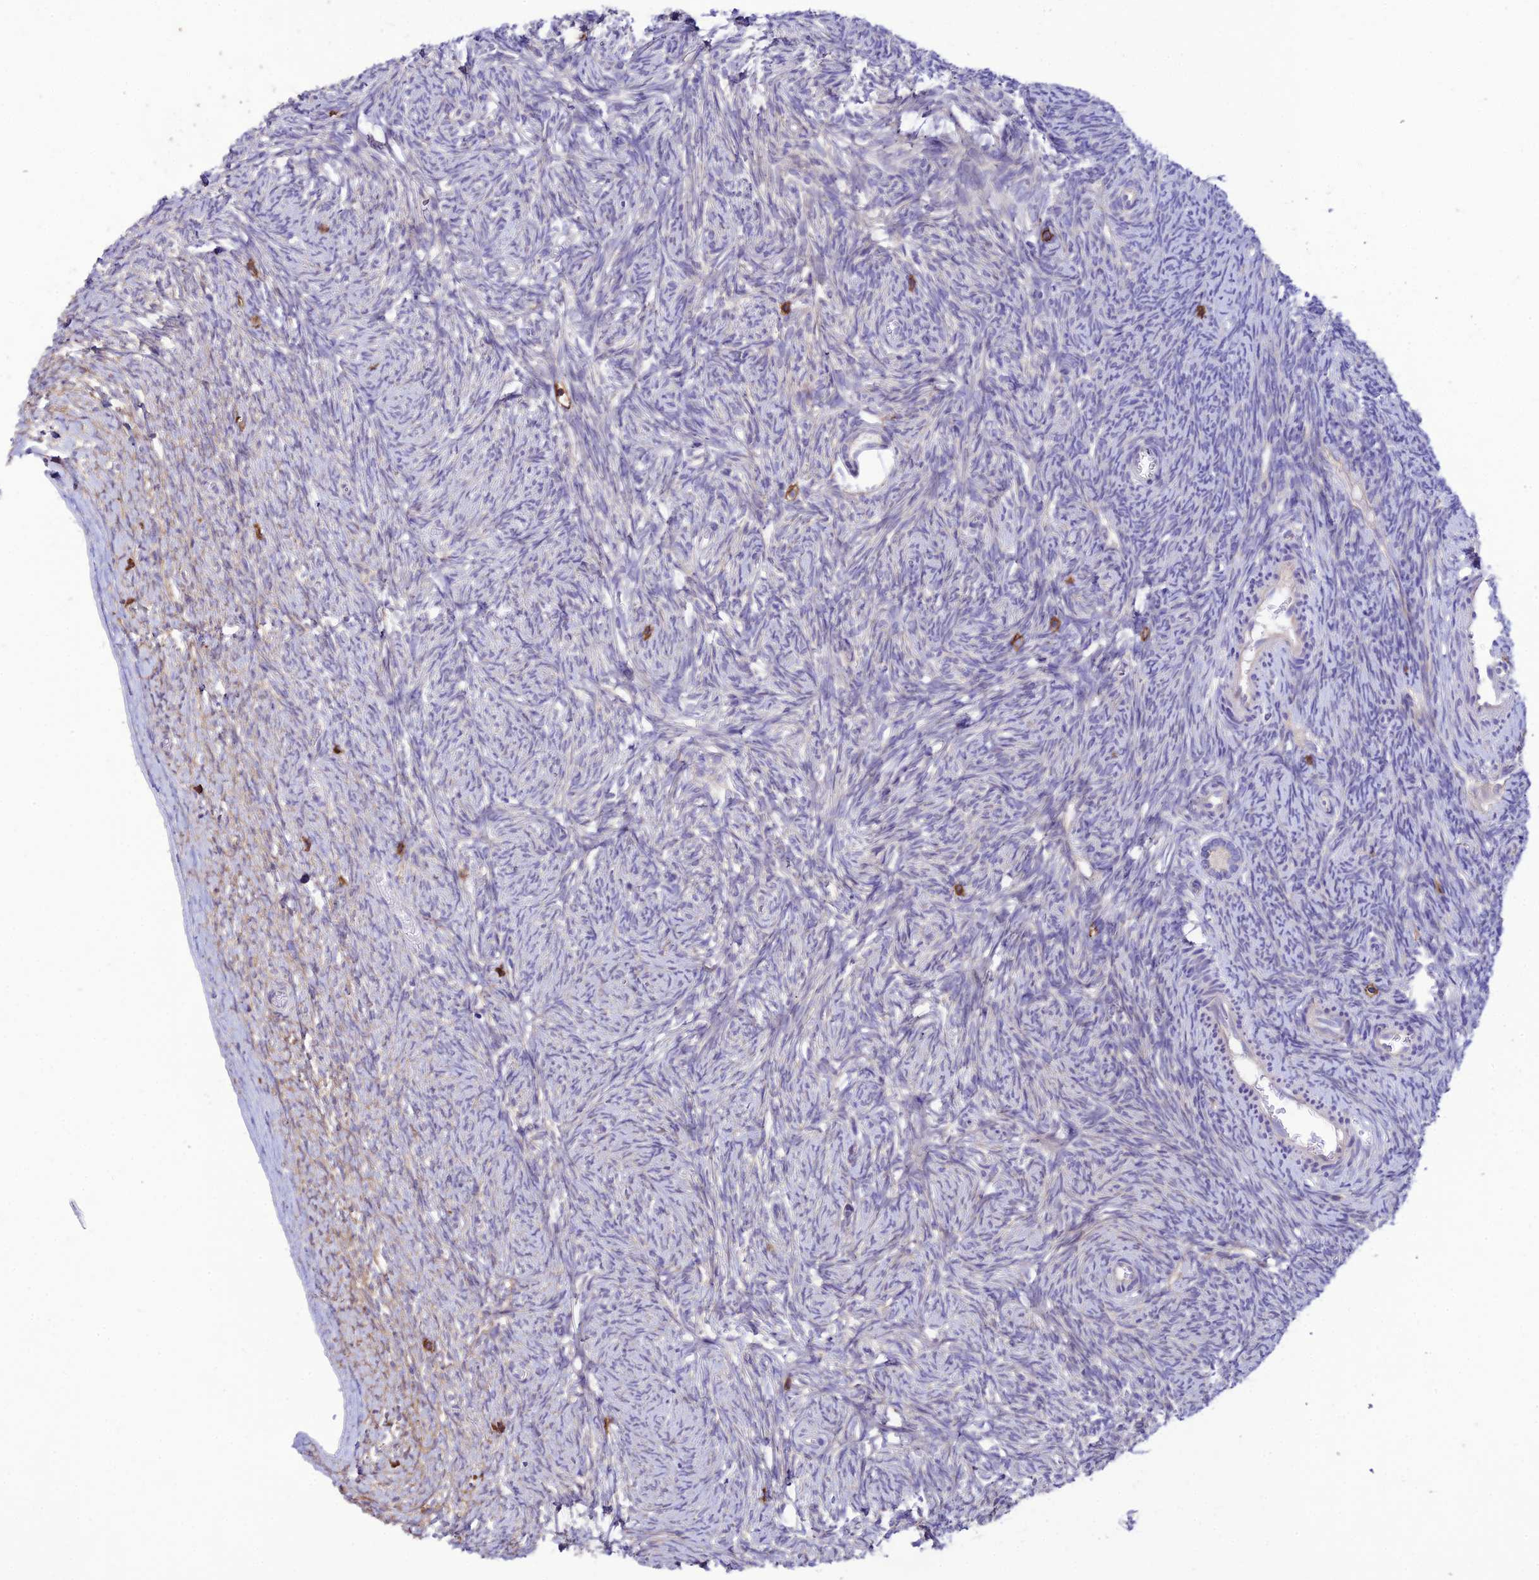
{"staining": {"intensity": "negative", "quantity": "none", "location": "none"}, "tissue": "ovary", "cell_type": "Follicle cells", "image_type": "normal", "snomed": [{"axis": "morphology", "description": "Normal tissue, NOS"}, {"axis": "topography", "description": "Ovary"}], "caption": "Follicle cells are negative for protein expression in unremarkable human ovary. The staining was performed using DAB to visualize the protein expression in brown, while the nuclei were stained in blue with hematoxylin (Magnification: 20x).", "gene": "PTPRCAP", "patient": {"sex": "female", "age": 44}}